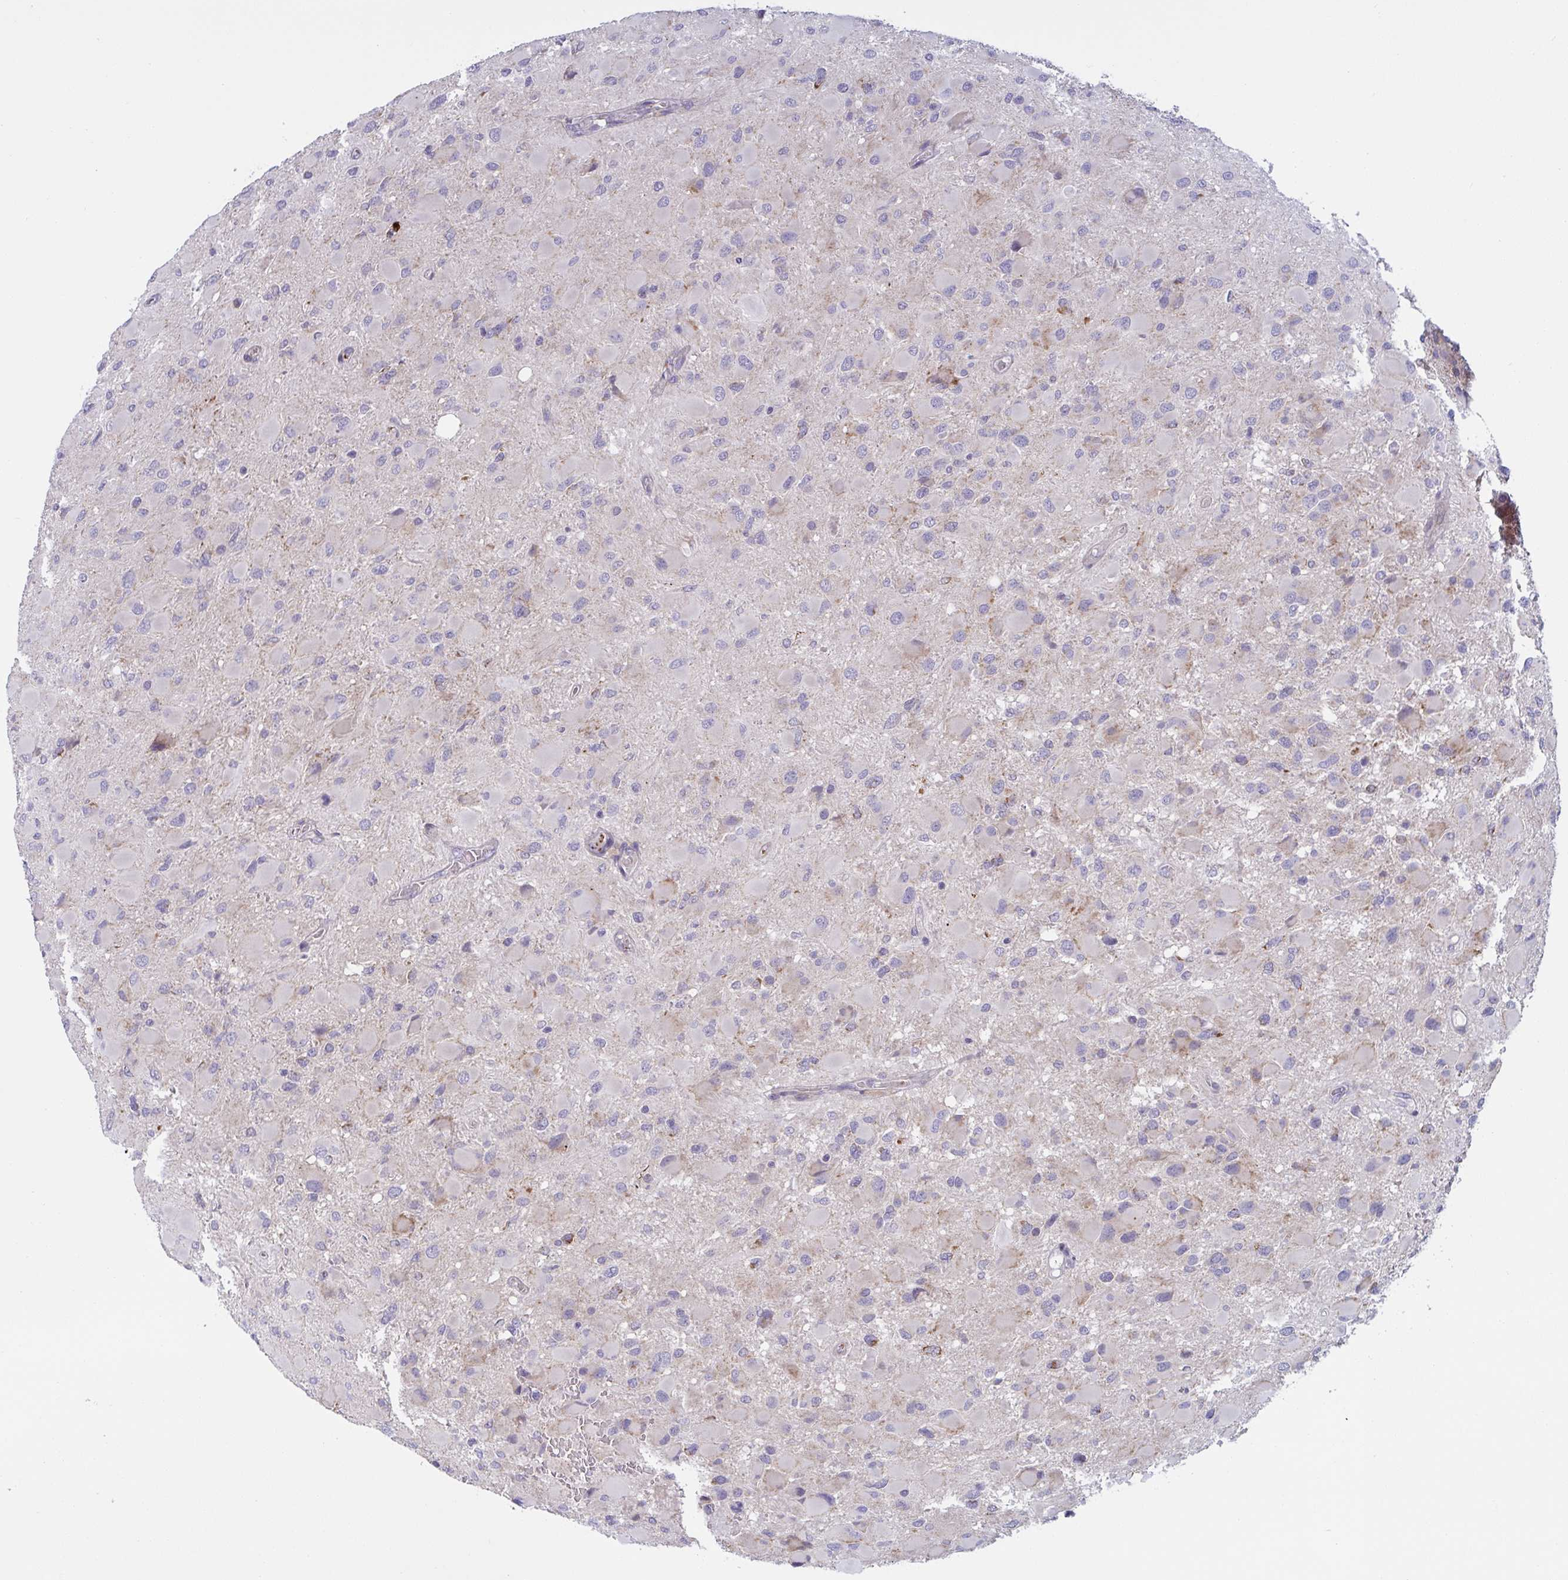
{"staining": {"intensity": "negative", "quantity": "none", "location": "none"}, "tissue": "glioma", "cell_type": "Tumor cells", "image_type": "cancer", "snomed": [{"axis": "morphology", "description": "Glioma, malignant, High grade"}, {"axis": "topography", "description": "Cerebral cortex"}], "caption": "Malignant glioma (high-grade) stained for a protein using IHC displays no expression tumor cells.", "gene": "MRPS2", "patient": {"sex": "female", "age": 36}}